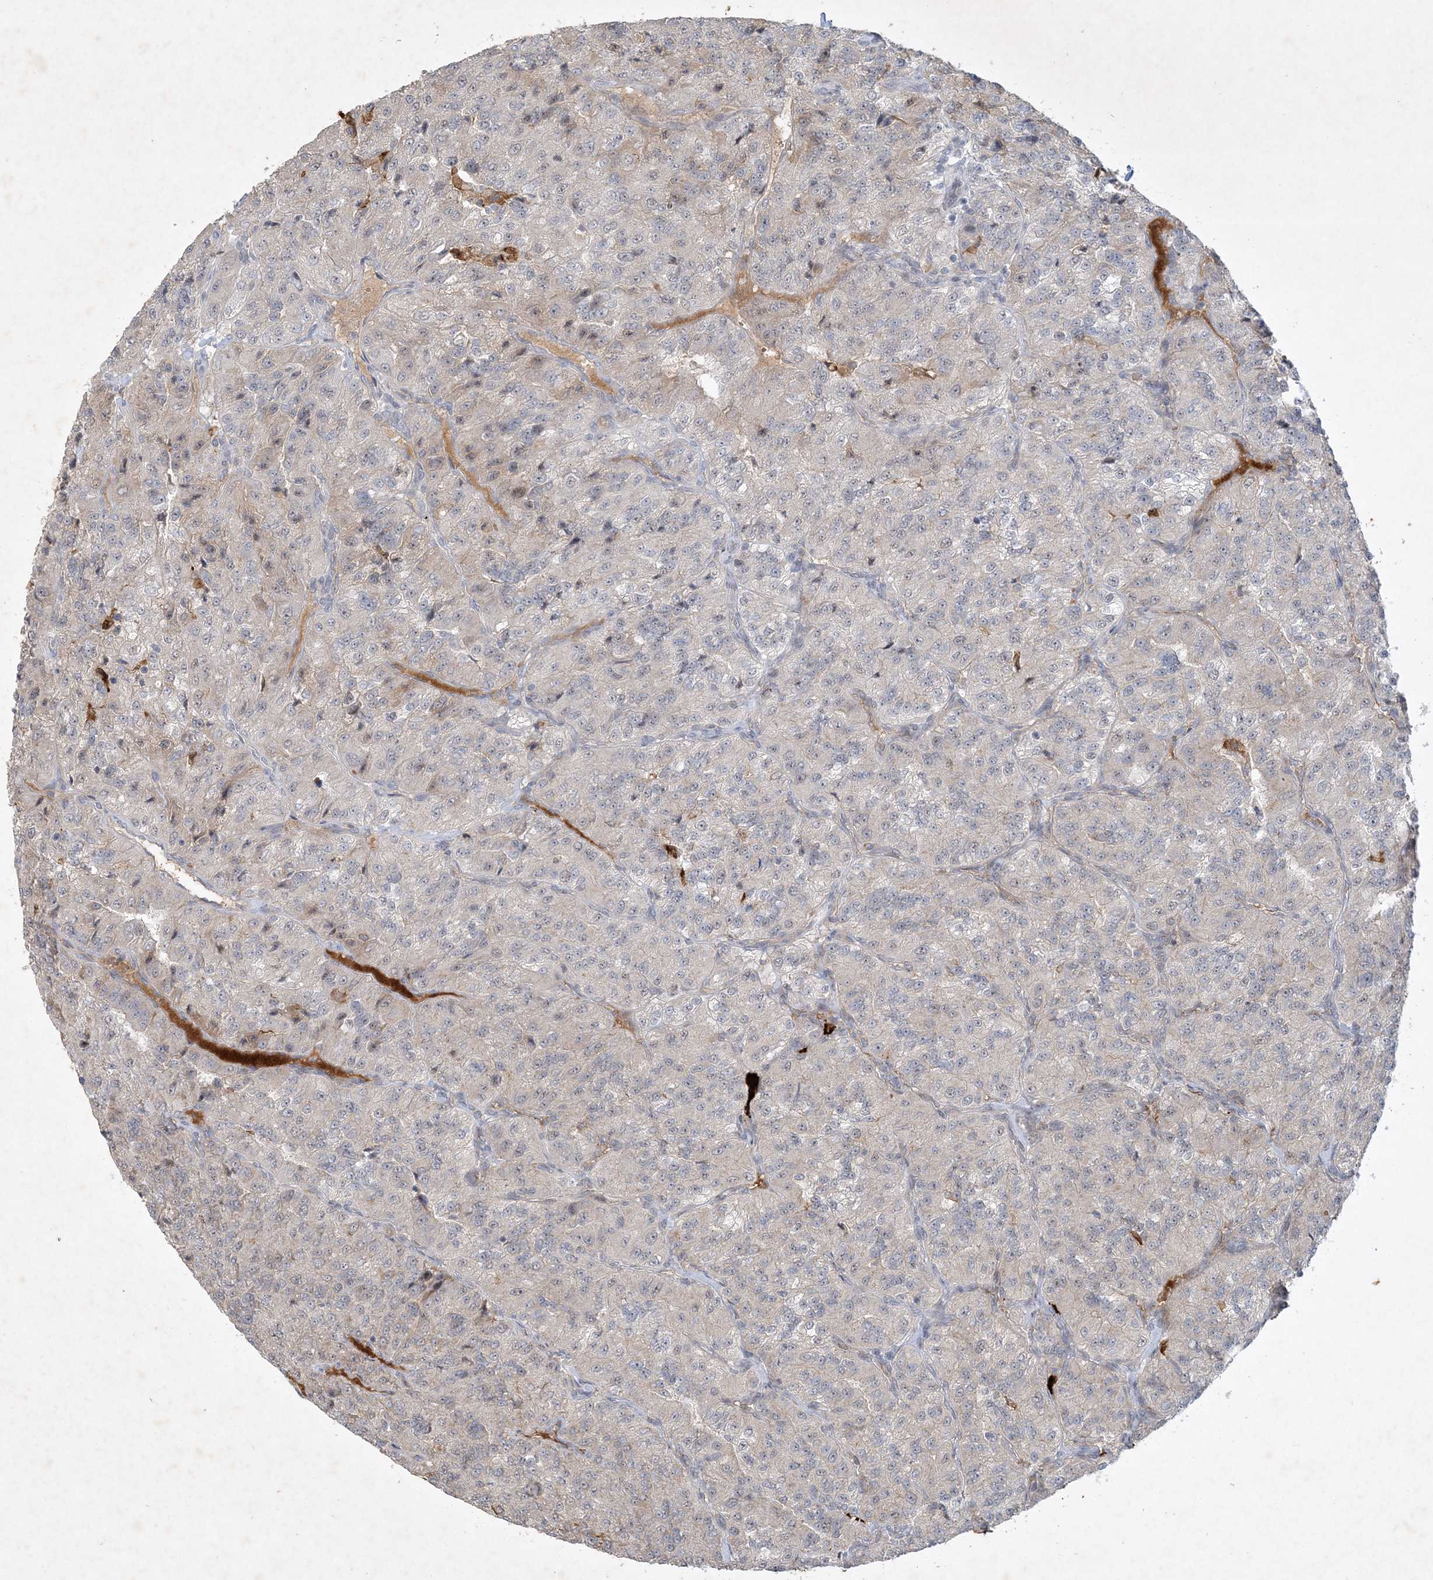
{"staining": {"intensity": "negative", "quantity": "none", "location": "none"}, "tissue": "renal cancer", "cell_type": "Tumor cells", "image_type": "cancer", "snomed": [{"axis": "morphology", "description": "Adenocarcinoma, NOS"}, {"axis": "topography", "description": "Kidney"}], "caption": "DAB immunohistochemical staining of renal adenocarcinoma exhibits no significant staining in tumor cells.", "gene": "THG1L", "patient": {"sex": "female", "age": 63}}